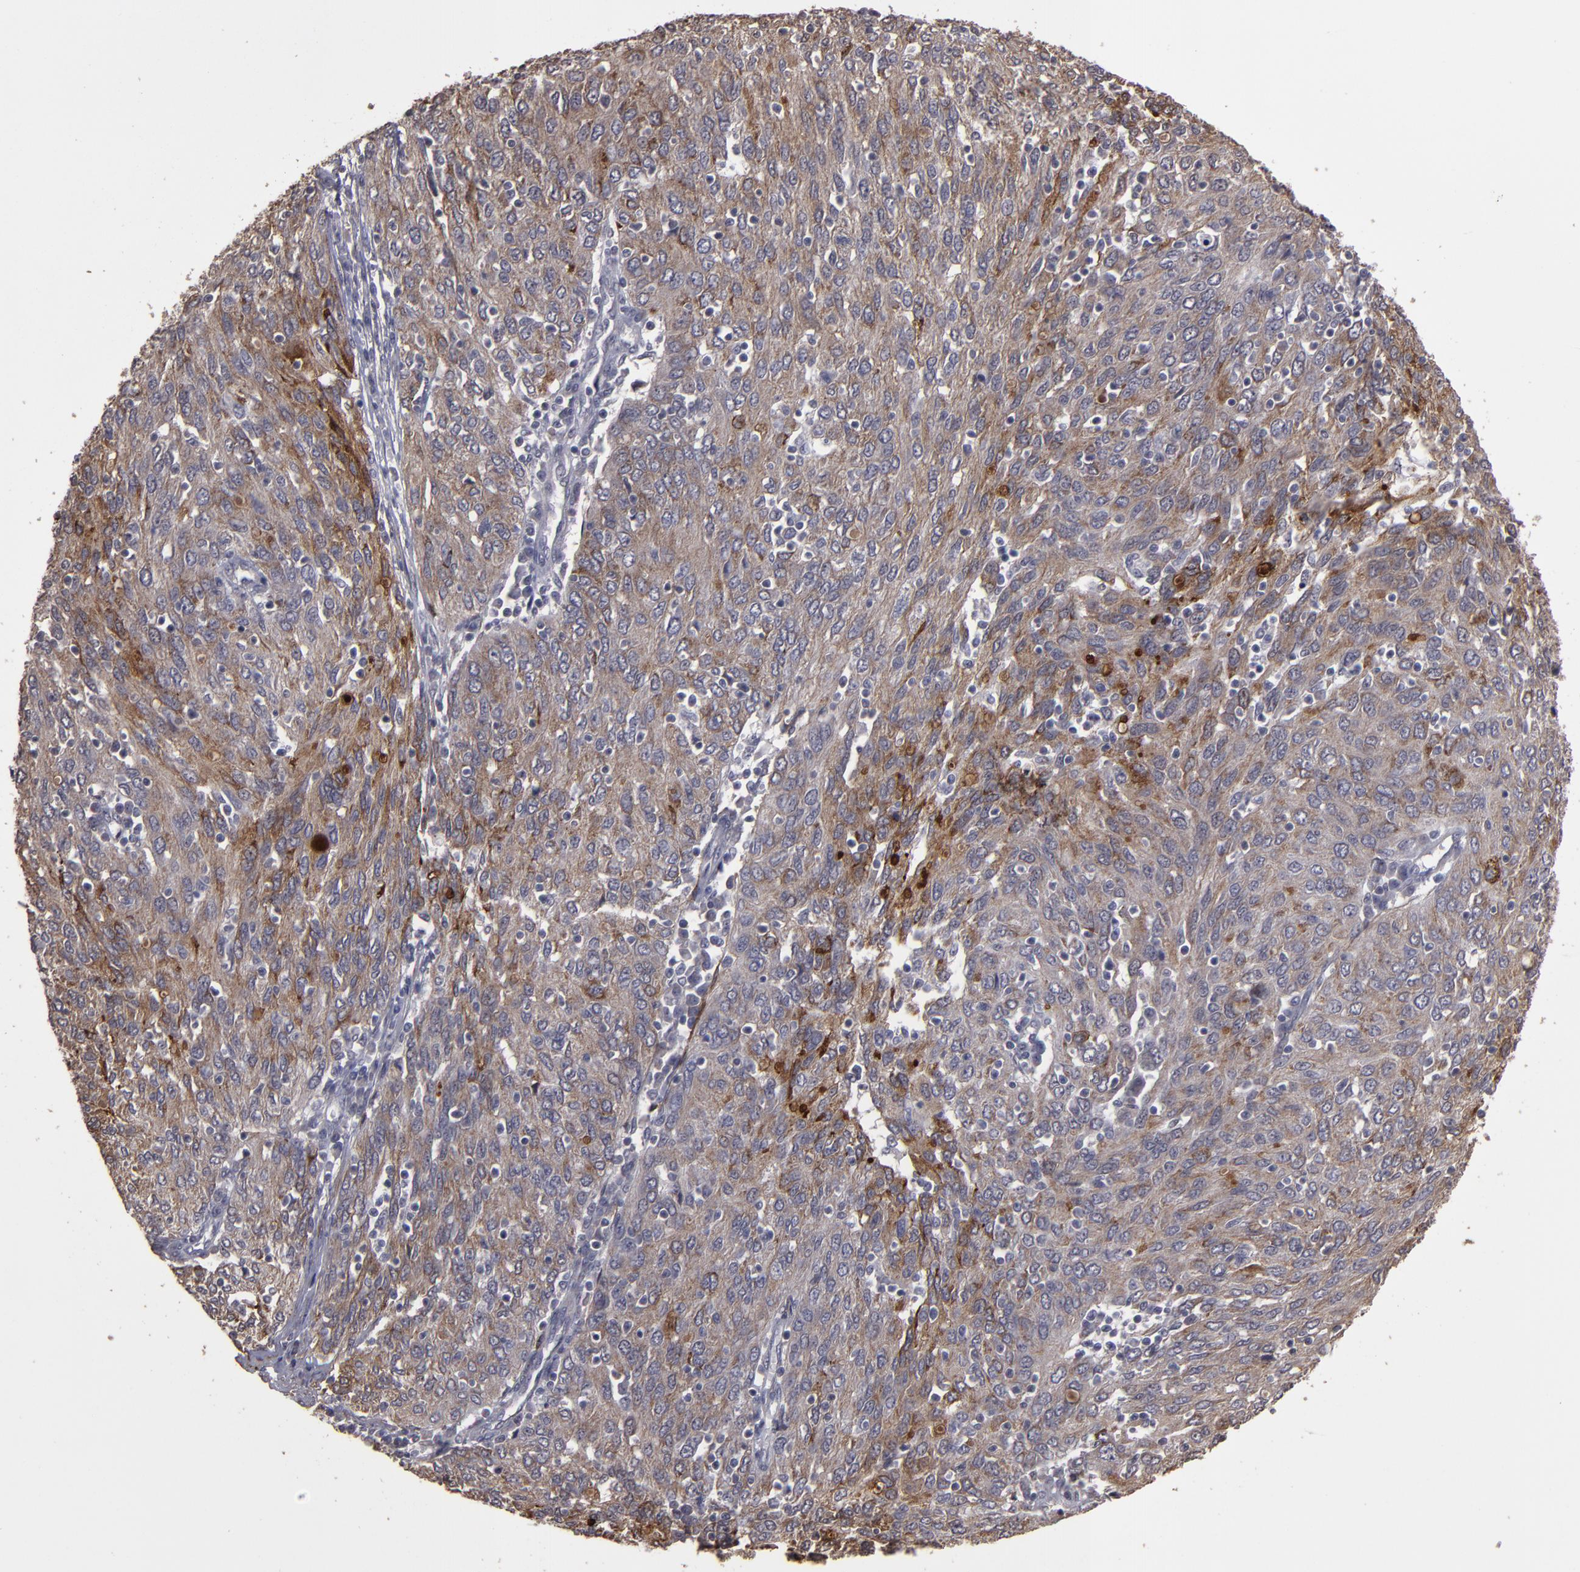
{"staining": {"intensity": "moderate", "quantity": ">75%", "location": "cytoplasmic/membranous"}, "tissue": "ovarian cancer", "cell_type": "Tumor cells", "image_type": "cancer", "snomed": [{"axis": "morphology", "description": "Carcinoma, endometroid"}, {"axis": "topography", "description": "Ovary"}], "caption": "Tumor cells exhibit medium levels of moderate cytoplasmic/membranous expression in about >75% of cells in human ovarian cancer (endometroid carcinoma).", "gene": "CD55", "patient": {"sex": "female", "age": 50}}